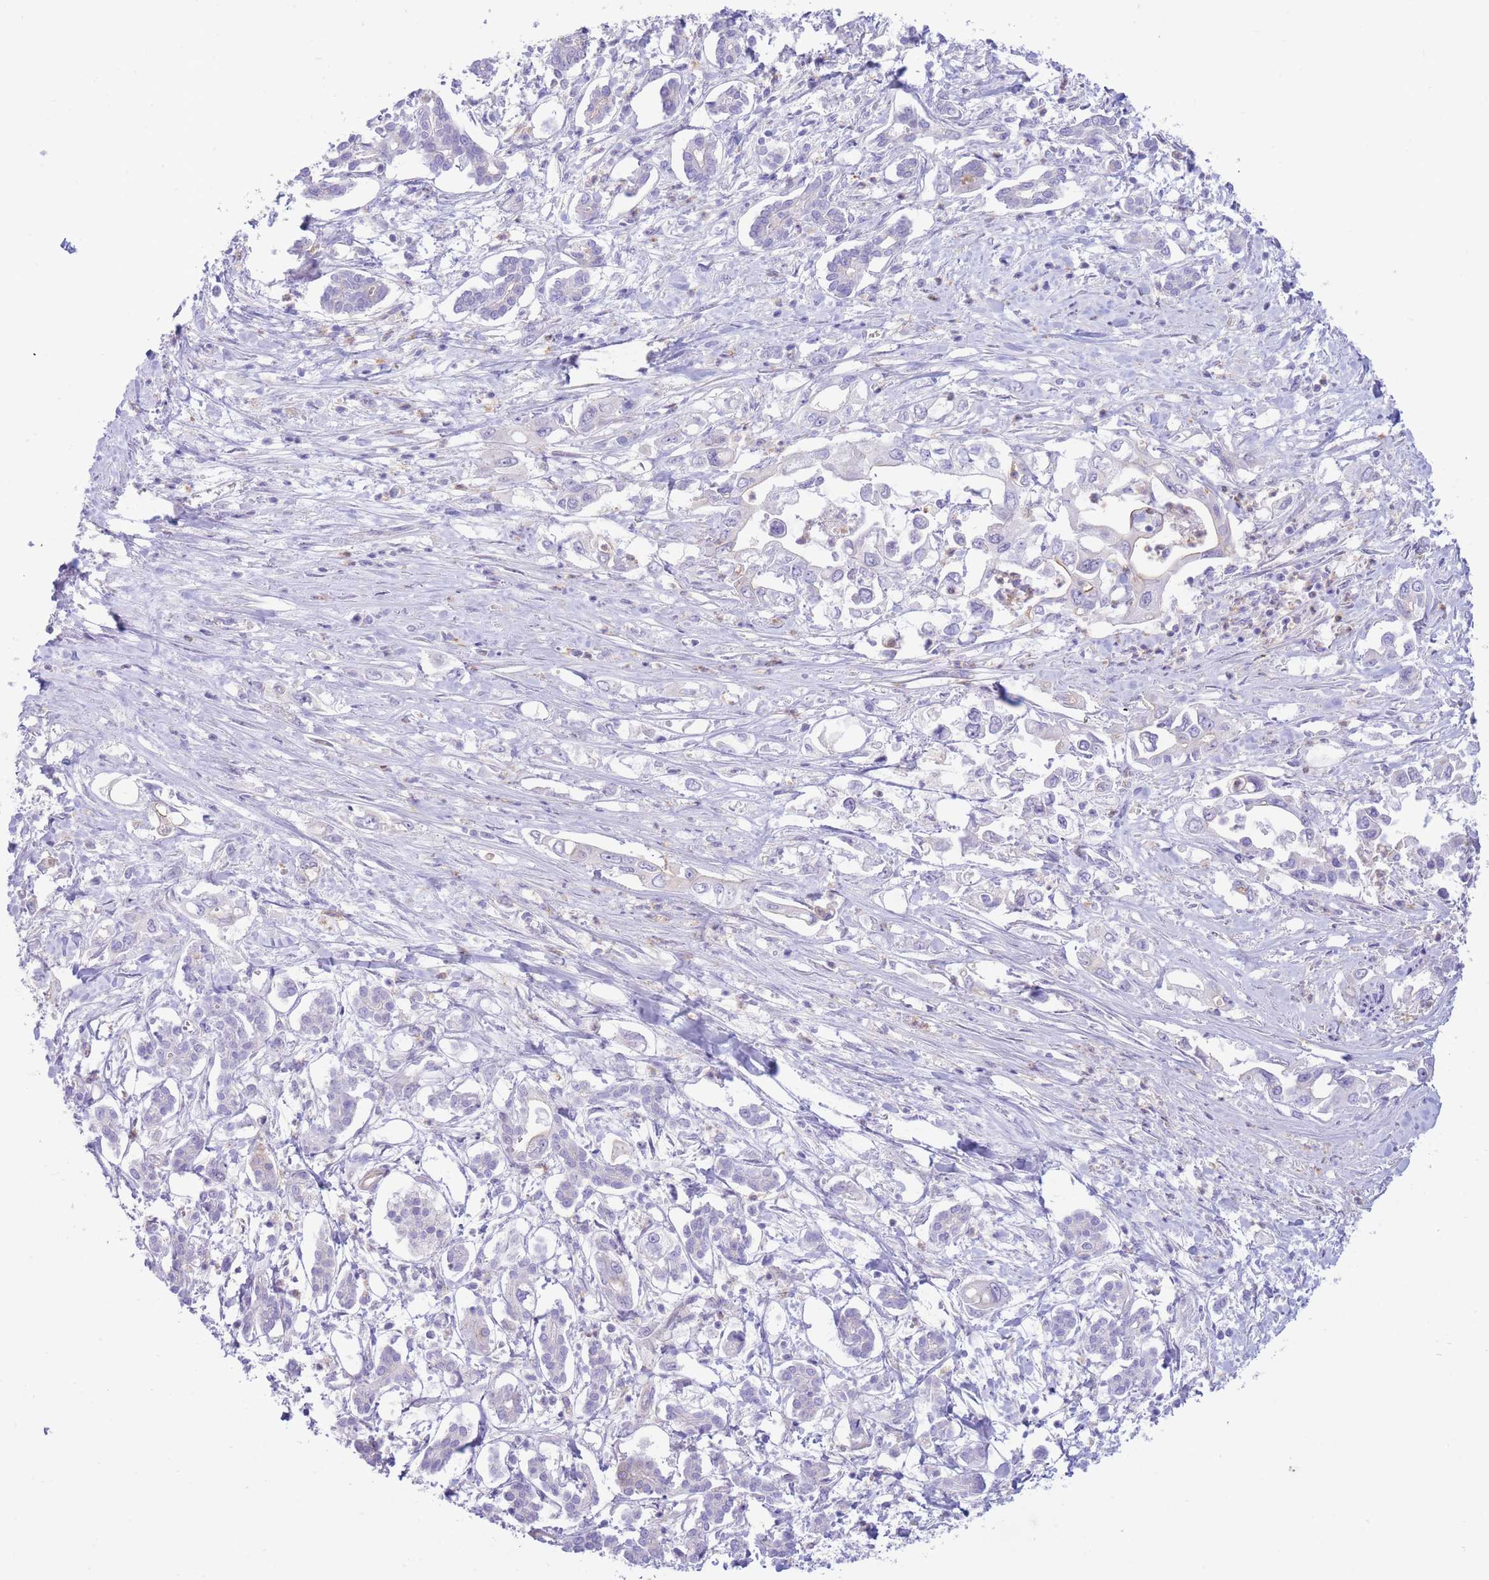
{"staining": {"intensity": "negative", "quantity": "none", "location": "none"}, "tissue": "pancreatic cancer", "cell_type": "Tumor cells", "image_type": "cancer", "snomed": [{"axis": "morphology", "description": "Adenocarcinoma, NOS"}, {"axis": "topography", "description": "Pancreas"}], "caption": "The immunohistochemistry (IHC) image has no significant positivity in tumor cells of pancreatic cancer (adenocarcinoma) tissue.", "gene": "SULT1A1", "patient": {"sex": "male", "age": 61}}